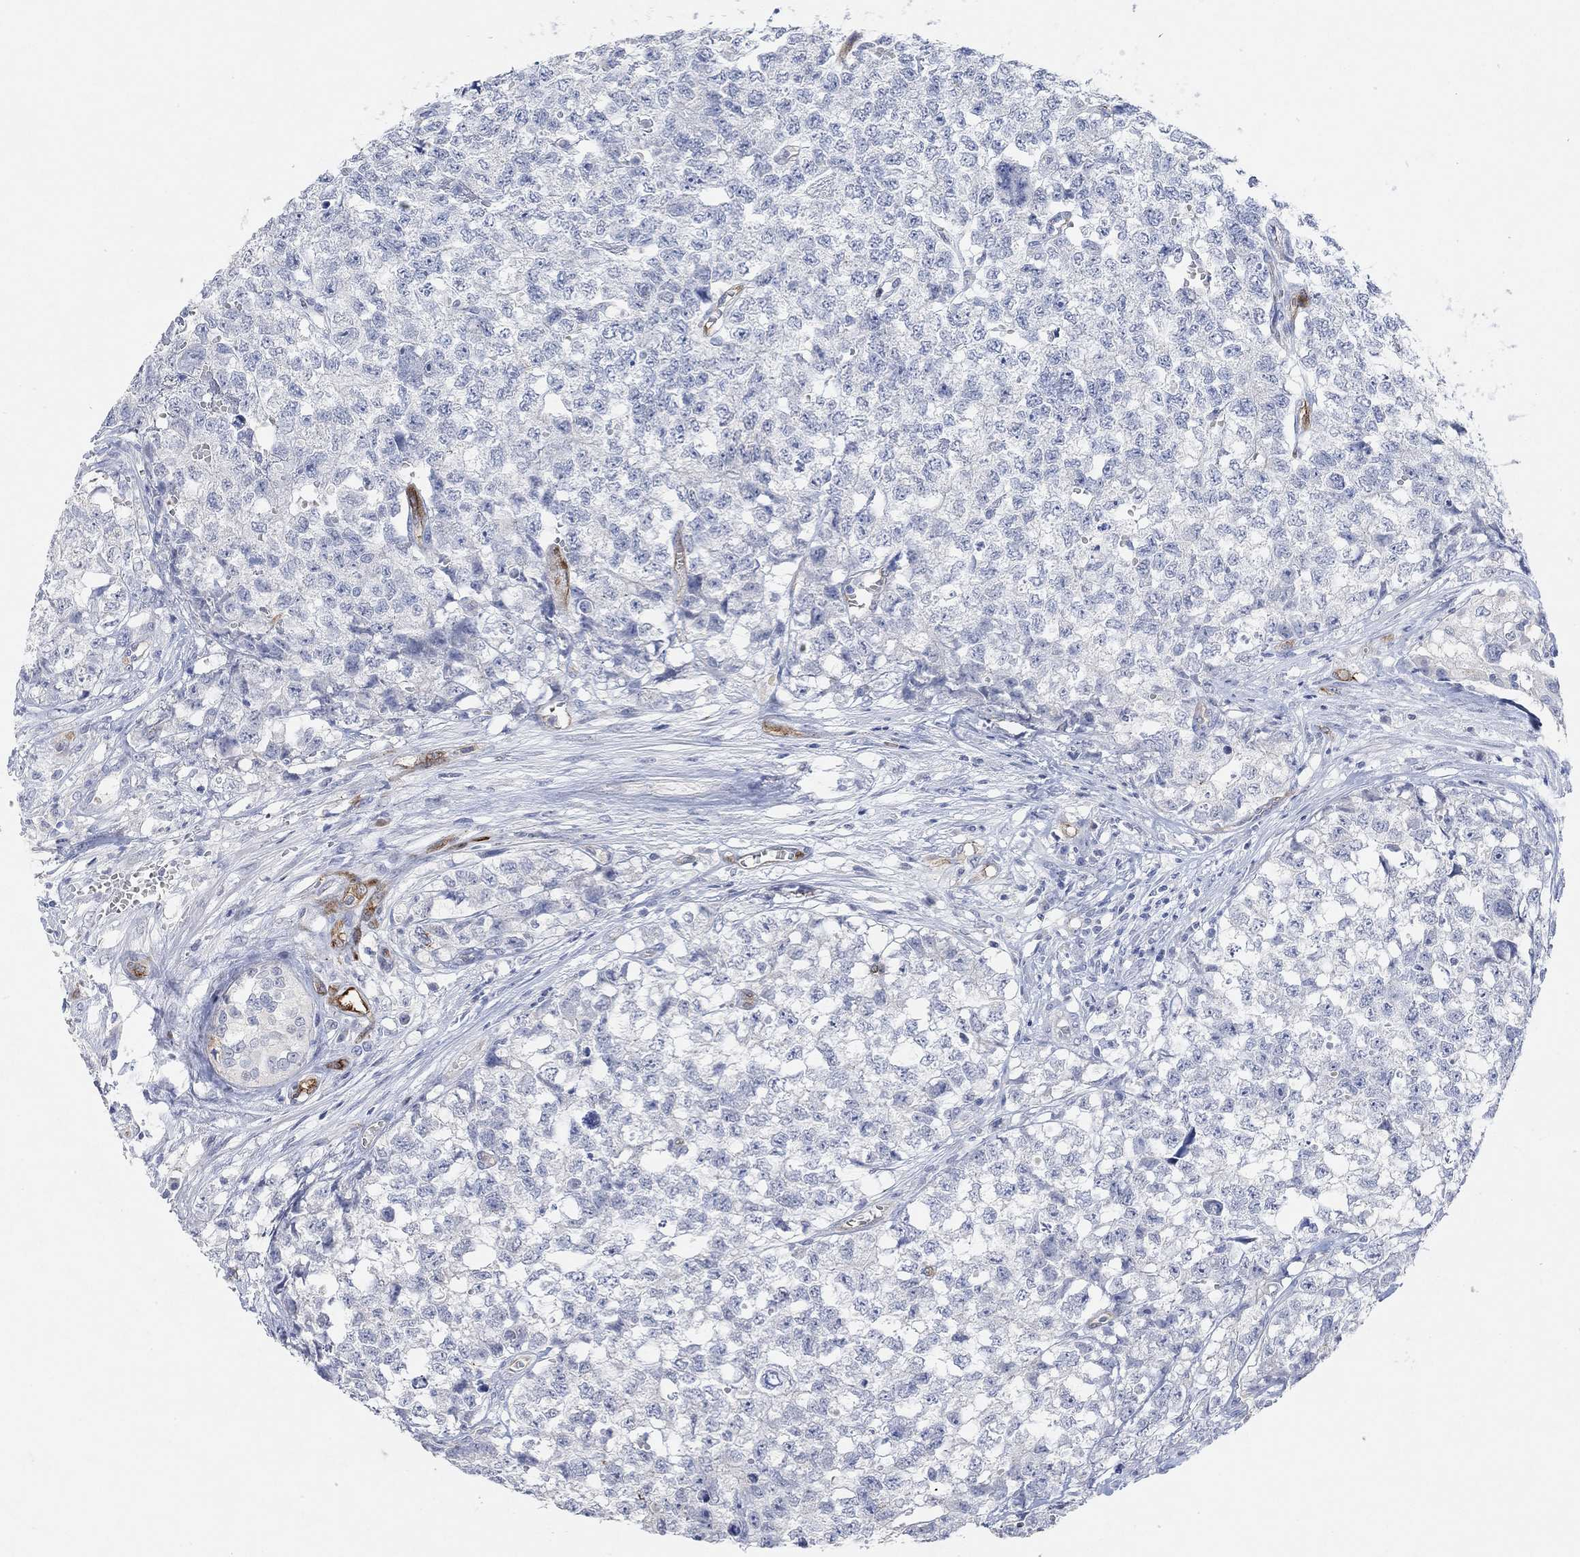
{"staining": {"intensity": "negative", "quantity": "none", "location": "none"}, "tissue": "testis cancer", "cell_type": "Tumor cells", "image_type": "cancer", "snomed": [{"axis": "morphology", "description": "Seminoma, NOS"}, {"axis": "morphology", "description": "Carcinoma, Embryonal, NOS"}, {"axis": "topography", "description": "Testis"}], "caption": "Human testis cancer (embryonal carcinoma) stained for a protein using immunohistochemistry (IHC) exhibits no positivity in tumor cells.", "gene": "VAT1L", "patient": {"sex": "male", "age": 22}}